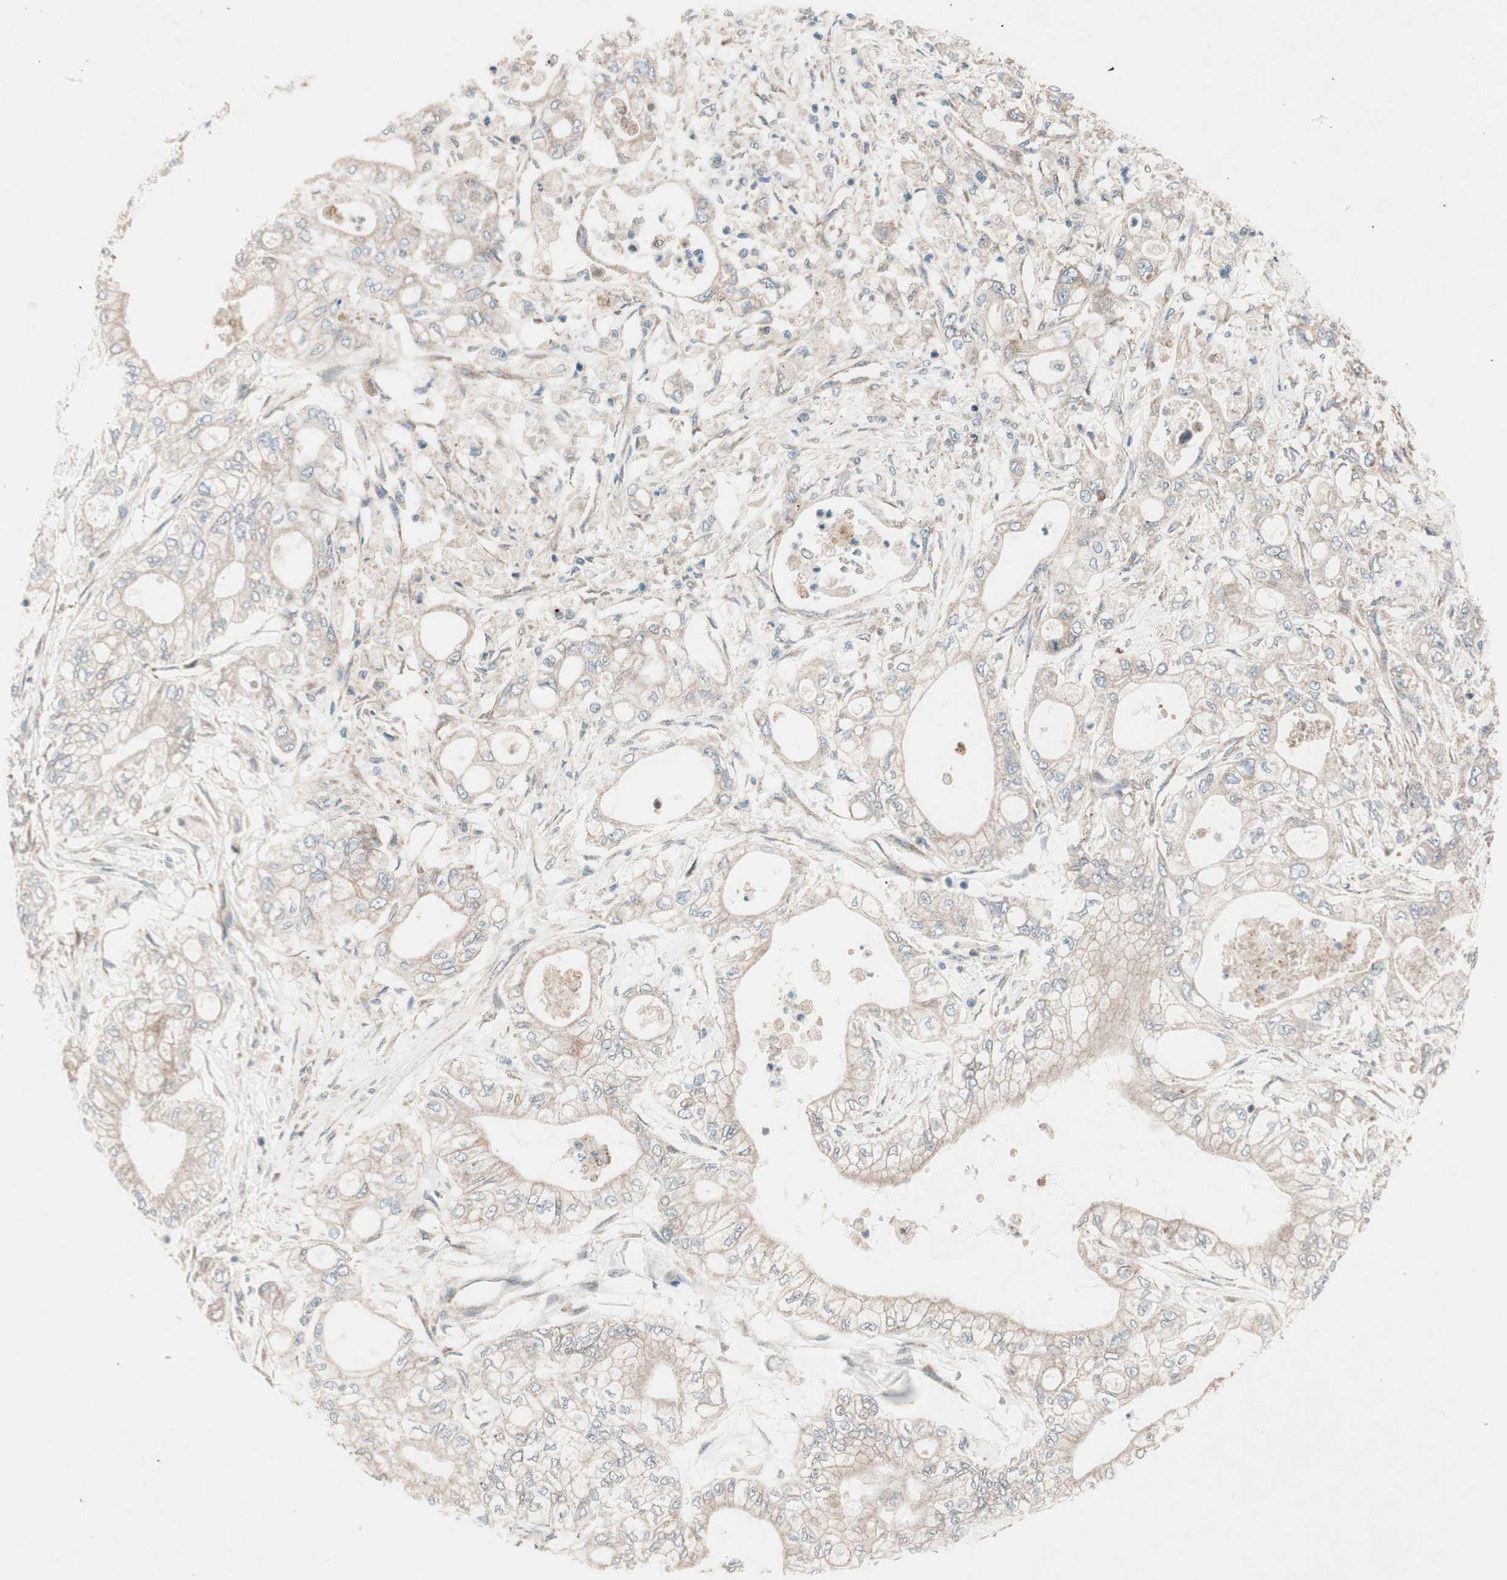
{"staining": {"intensity": "weak", "quantity": ">75%", "location": "cytoplasmic/membranous"}, "tissue": "pancreatic cancer", "cell_type": "Tumor cells", "image_type": "cancer", "snomed": [{"axis": "morphology", "description": "Adenocarcinoma, NOS"}, {"axis": "topography", "description": "Pancreas"}], "caption": "Weak cytoplasmic/membranous protein expression is seen in approximately >75% of tumor cells in adenocarcinoma (pancreatic).", "gene": "CCL14", "patient": {"sex": "male", "age": 79}}